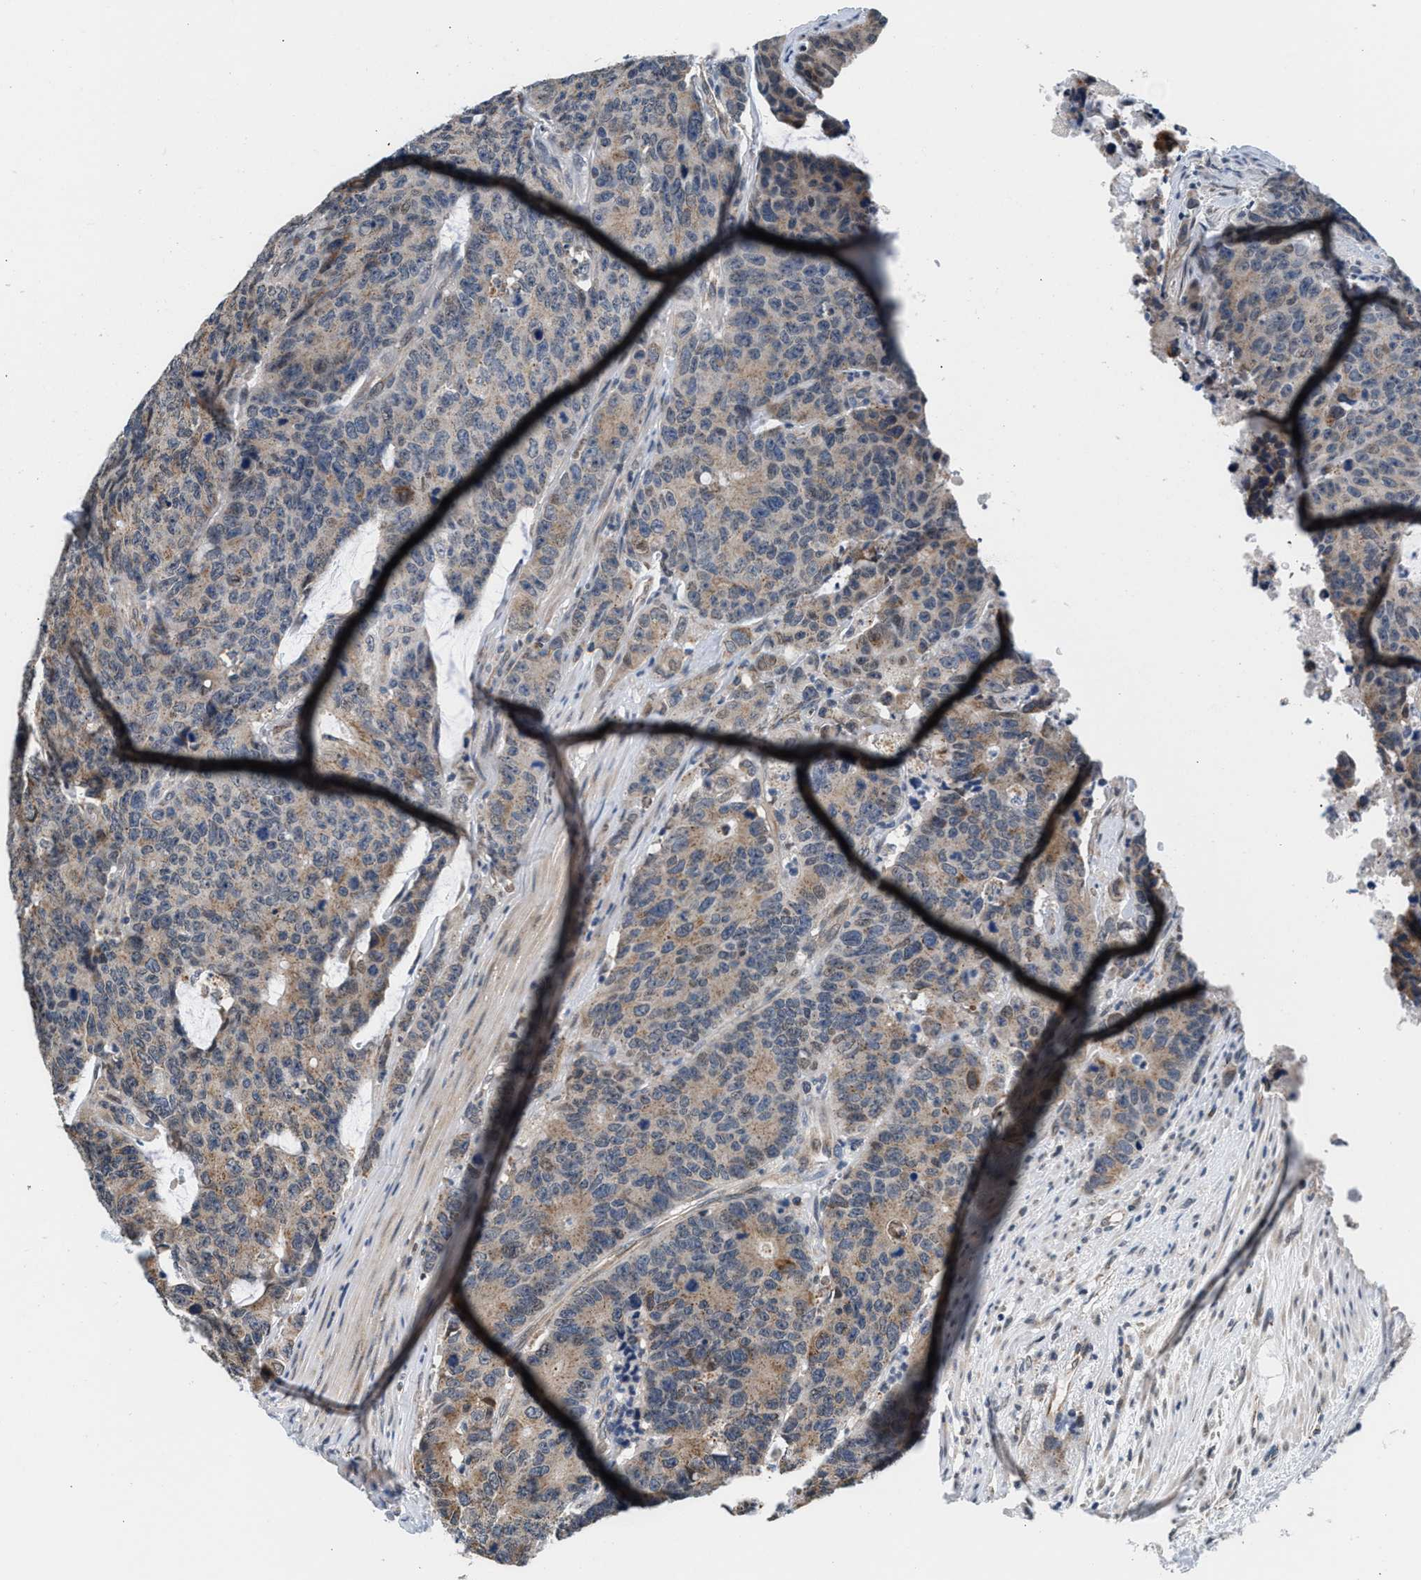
{"staining": {"intensity": "moderate", "quantity": ">75%", "location": "cytoplasmic/membranous"}, "tissue": "colorectal cancer", "cell_type": "Tumor cells", "image_type": "cancer", "snomed": [{"axis": "morphology", "description": "Adenocarcinoma, NOS"}, {"axis": "topography", "description": "Colon"}], "caption": "Brown immunohistochemical staining in colorectal cancer (adenocarcinoma) demonstrates moderate cytoplasmic/membranous positivity in about >75% of tumor cells.", "gene": "KCNMB2", "patient": {"sex": "female", "age": 86}}